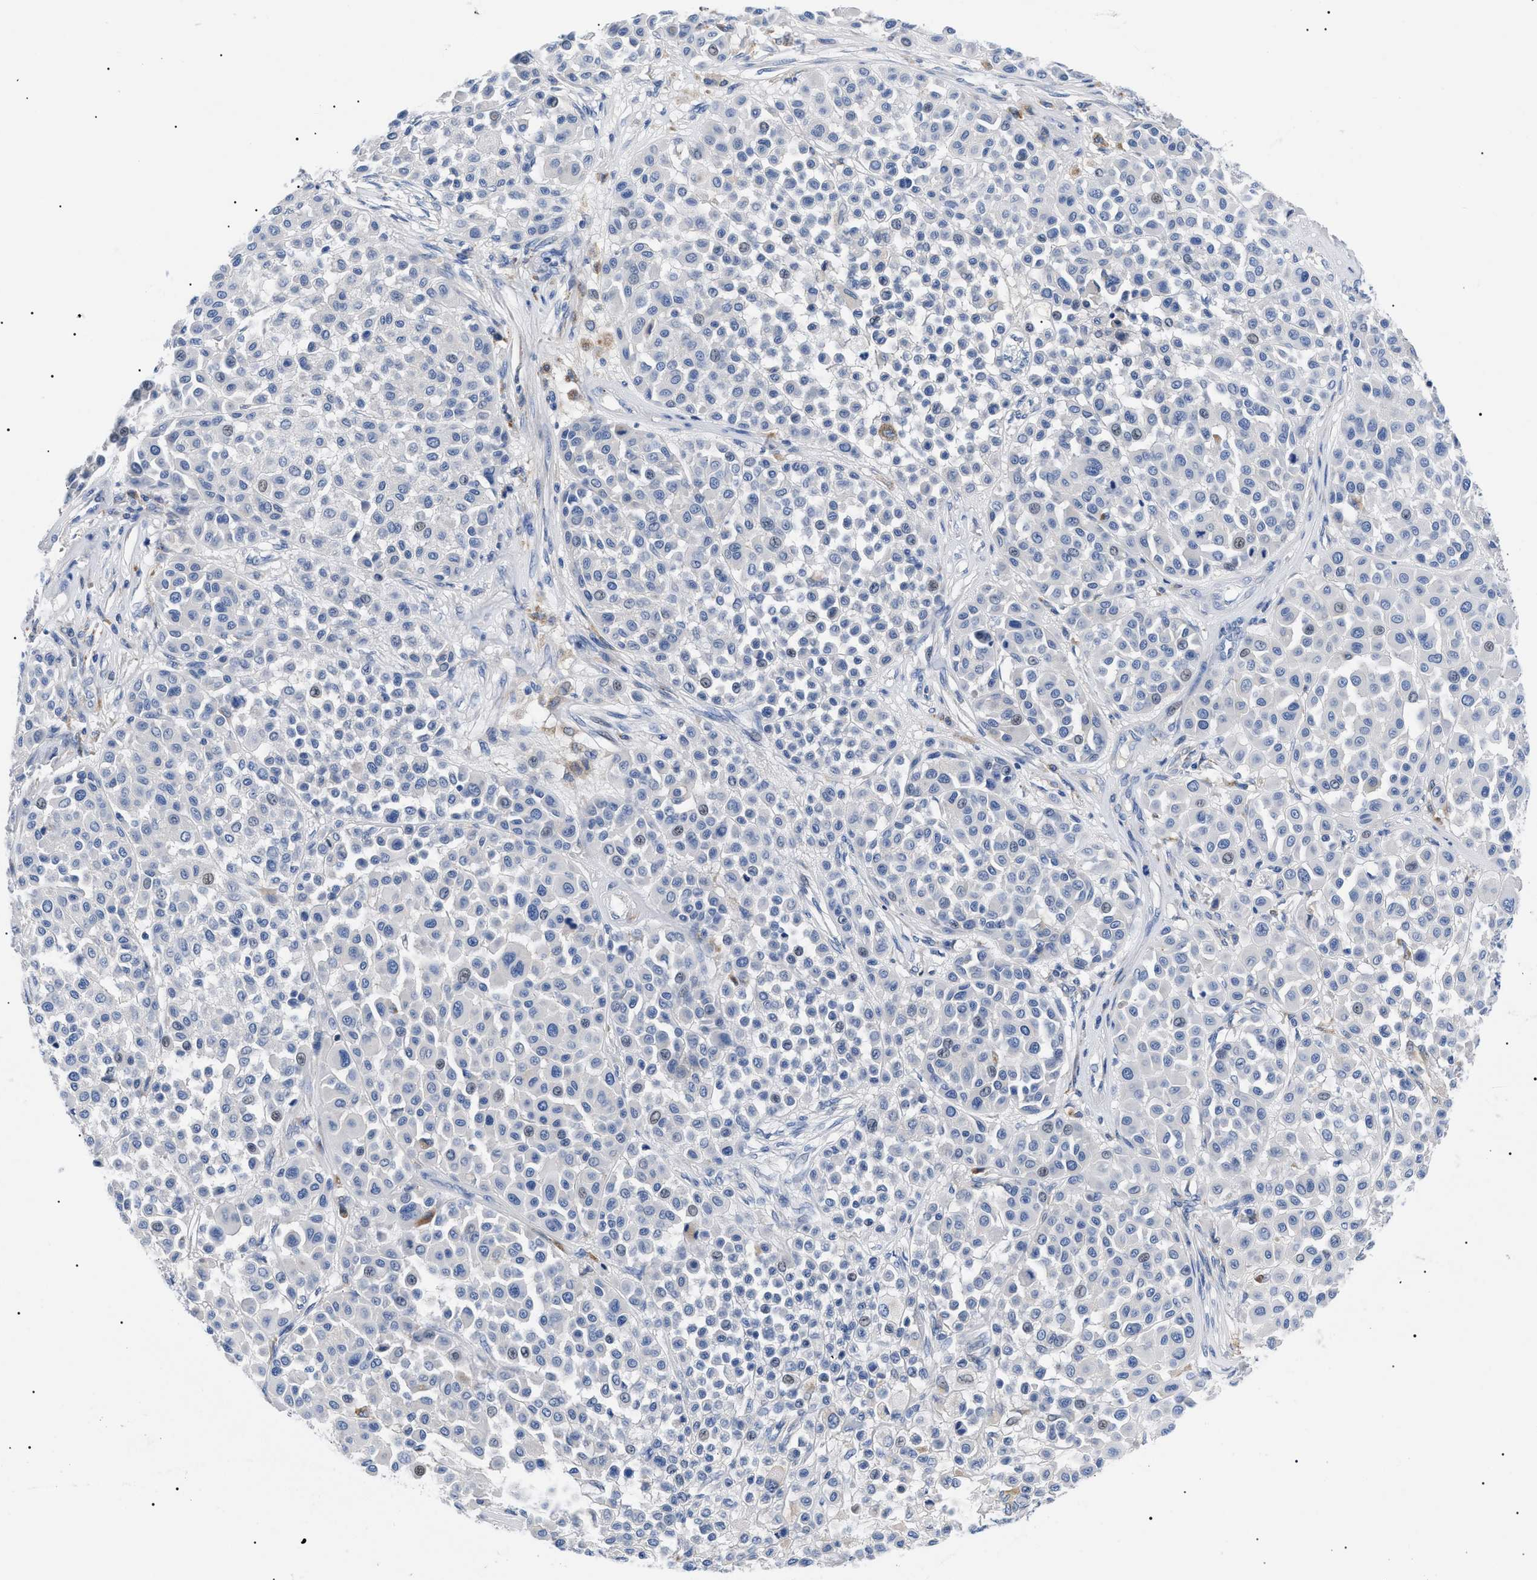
{"staining": {"intensity": "negative", "quantity": "none", "location": "none"}, "tissue": "melanoma", "cell_type": "Tumor cells", "image_type": "cancer", "snomed": [{"axis": "morphology", "description": "Malignant melanoma, Metastatic site"}, {"axis": "topography", "description": "Soft tissue"}], "caption": "High power microscopy micrograph of an immunohistochemistry micrograph of melanoma, revealing no significant expression in tumor cells.", "gene": "ACKR1", "patient": {"sex": "male", "age": 41}}